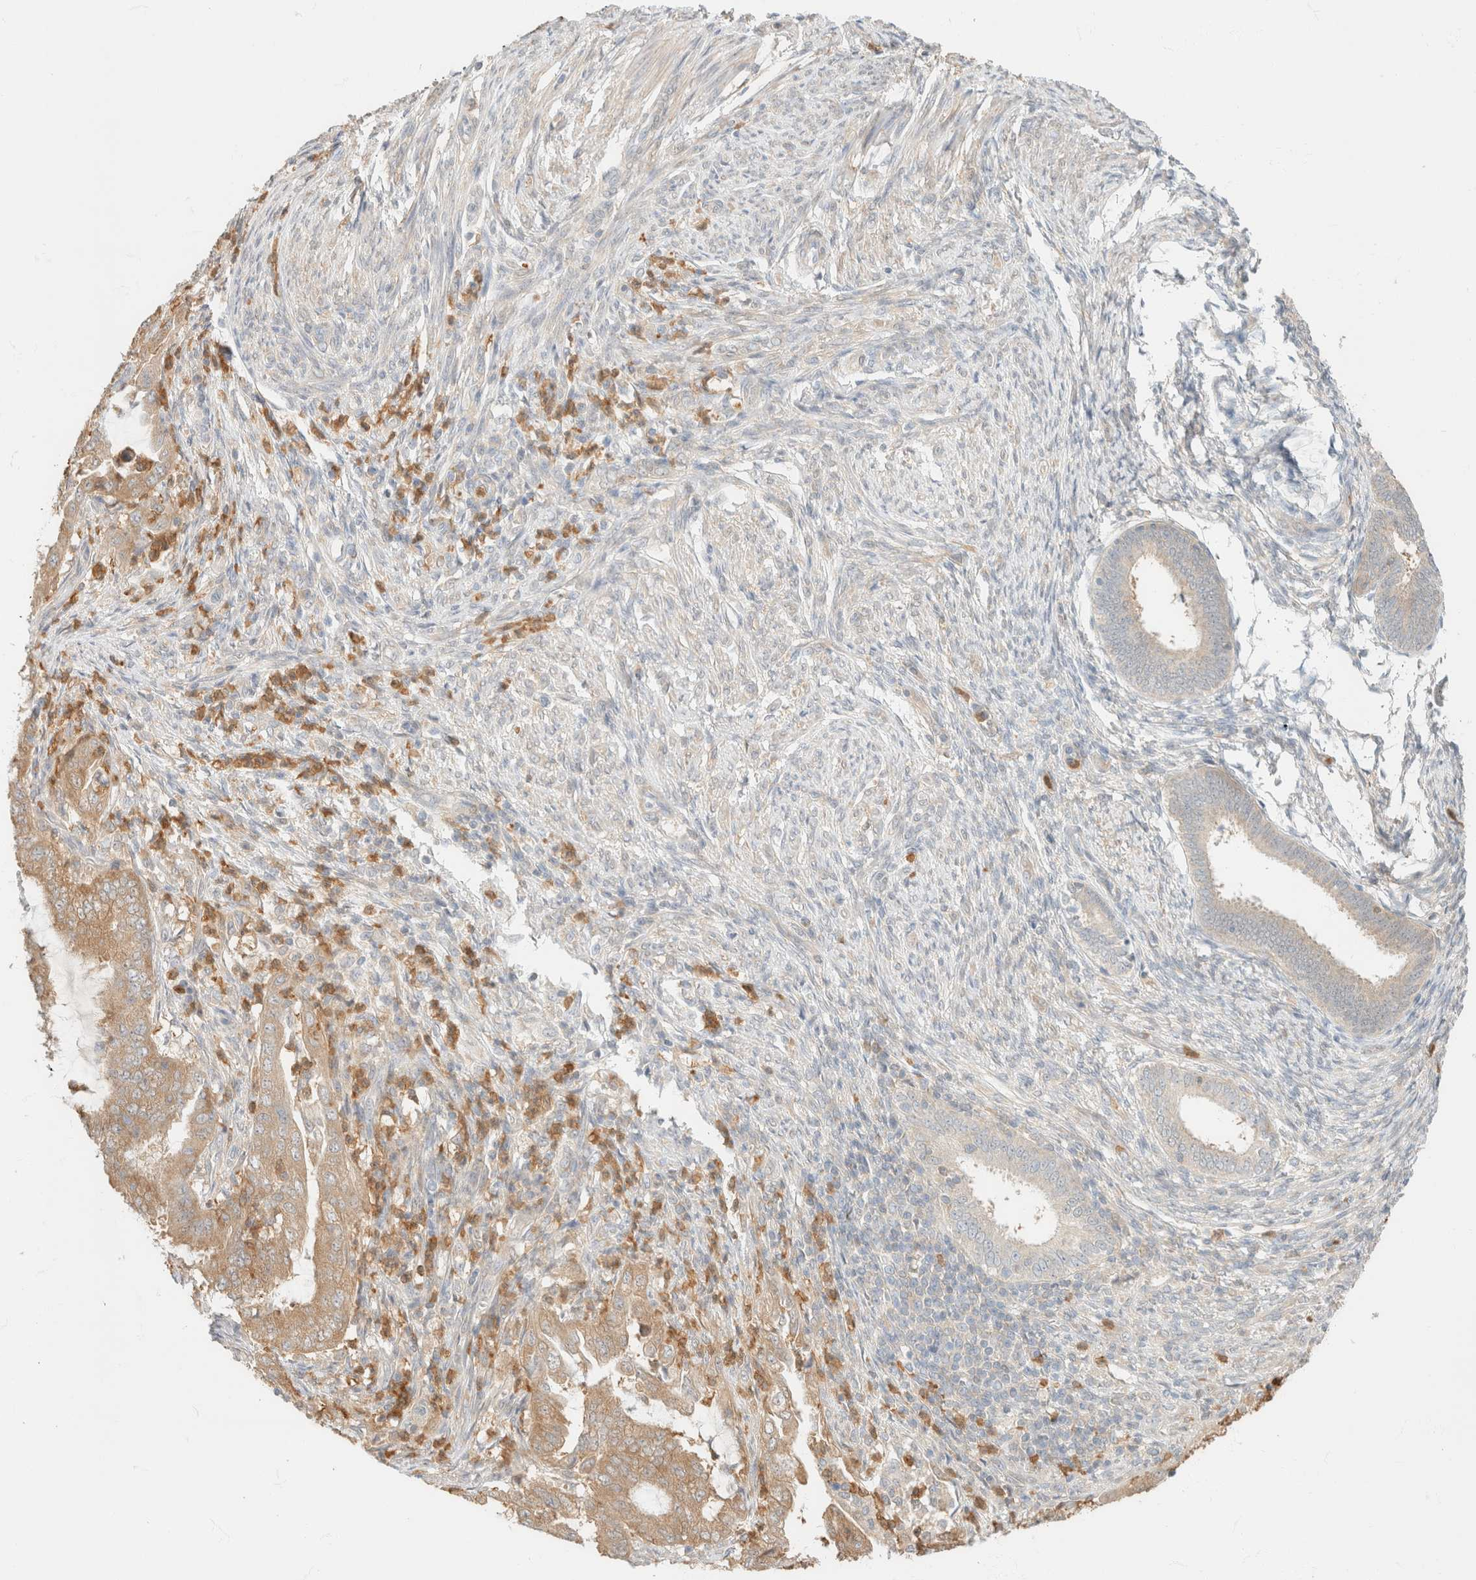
{"staining": {"intensity": "moderate", "quantity": ">75%", "location": "cytoplasmic/membranous"}, "tissue": "endometrial cancer", "cell_type": "Tumor cells", "image_type": "cancer", "snomed": [{"axis": "morphology", "description": "Adenocarcinoma, NOS"}, {"axis": "topography", "description": "Endometrium"}], "caption": "Tumor cells demonstrate medium levels of moderate cytoplasmic/membranous positivity in approximately >75% of cells in human adenocarcinoma (endometrial). Nuclei are stained in blue.", "gene": "GPI", "patient": {"sex": "female", "age": 51}}